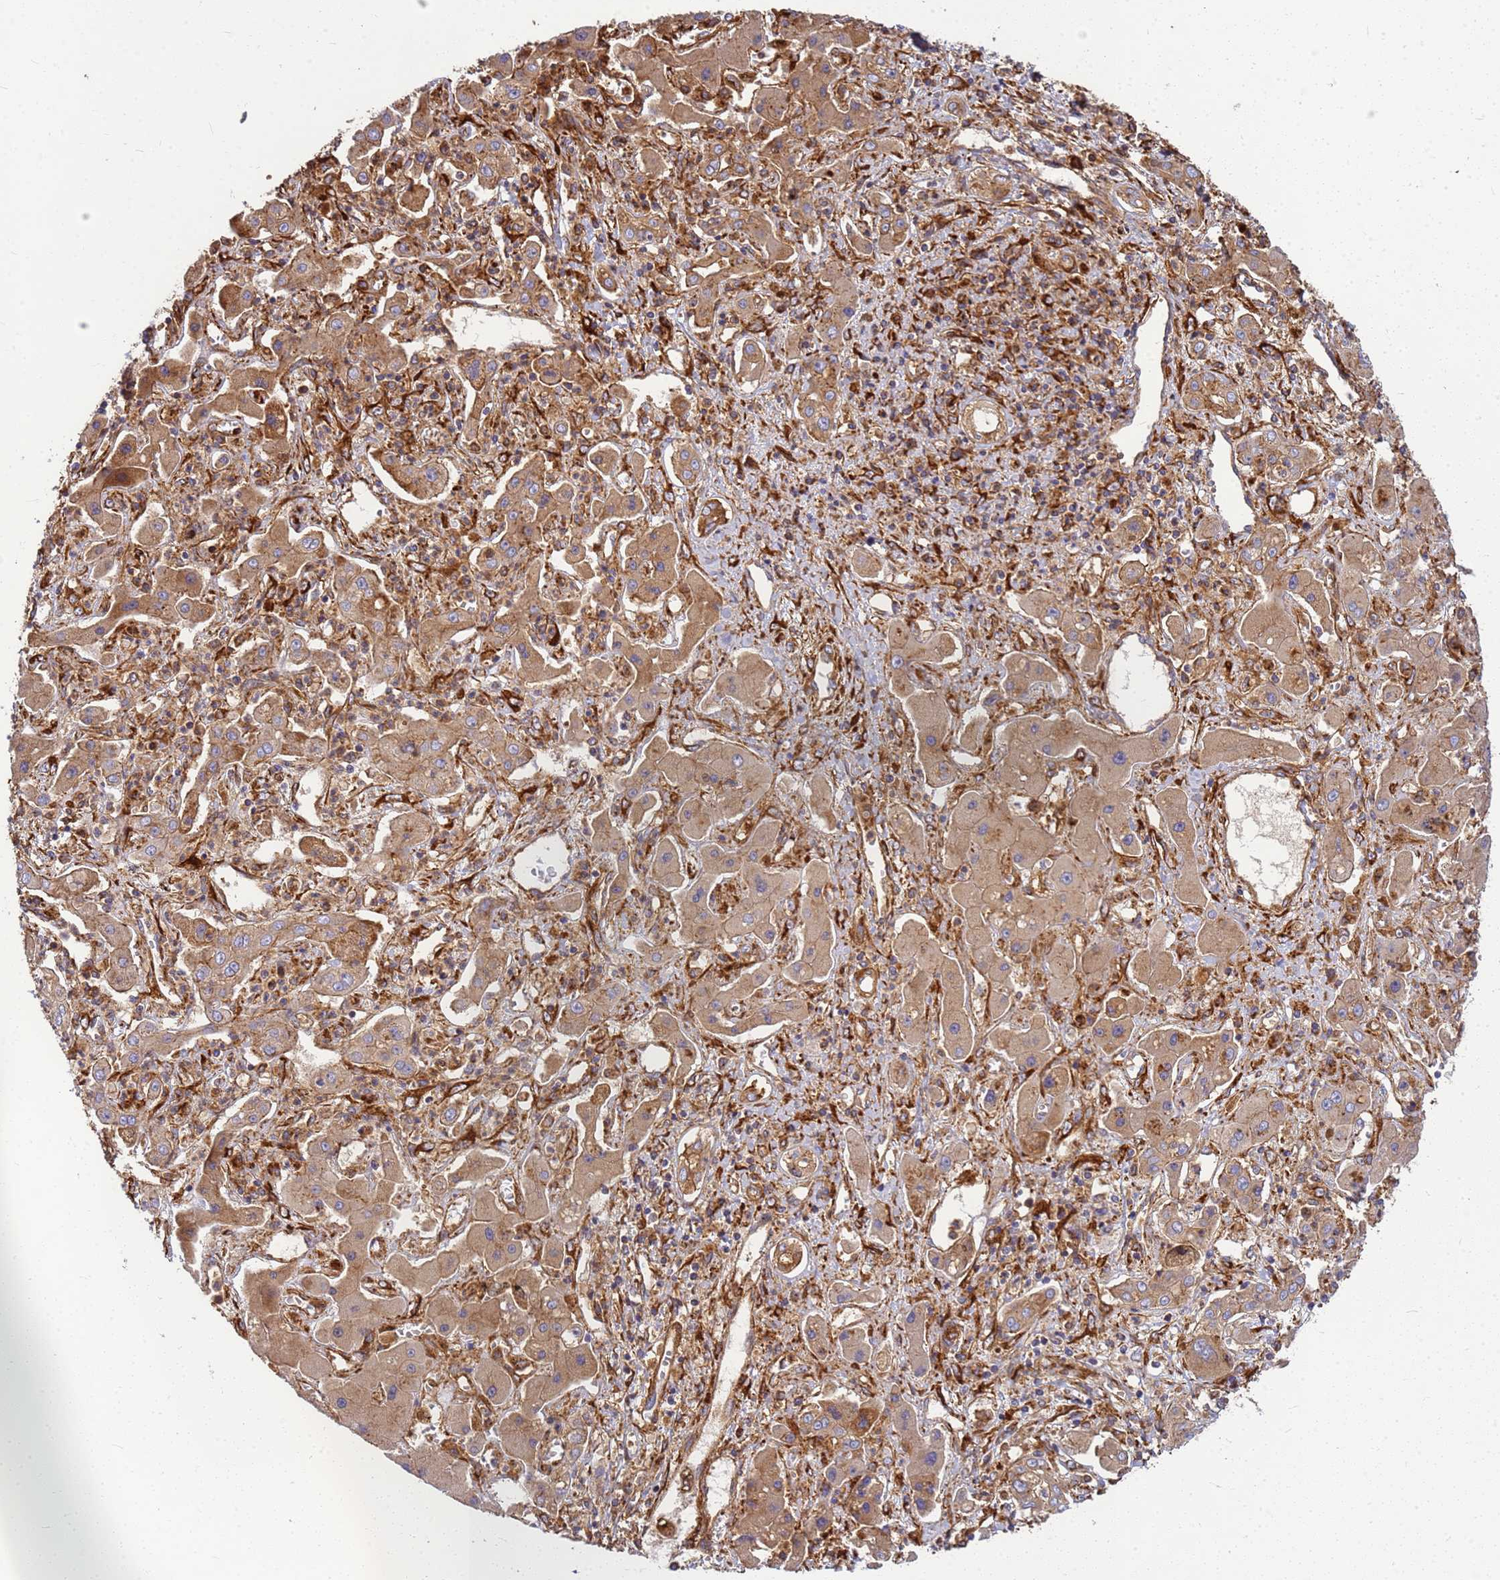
{"staining": {"intensity": "moderate", "quantity": ">75%", "location": "cytoplasmic/membranous"}, "tissue": "liver cancer", "cell_type": "Tumor cells", "image_type": "cancer", "snomed": [{"axis": "morphology", "description": "Cholangiocarcinoma"}, {"axis": "topography", "description": "Liver"}], "caption": "Liver cancer stained for a protein shows moderate cytoplasmic/membranous positivity in tumor cells.", "gene": "C2CD5", "patient": {"sex": "male", "age": 67}}